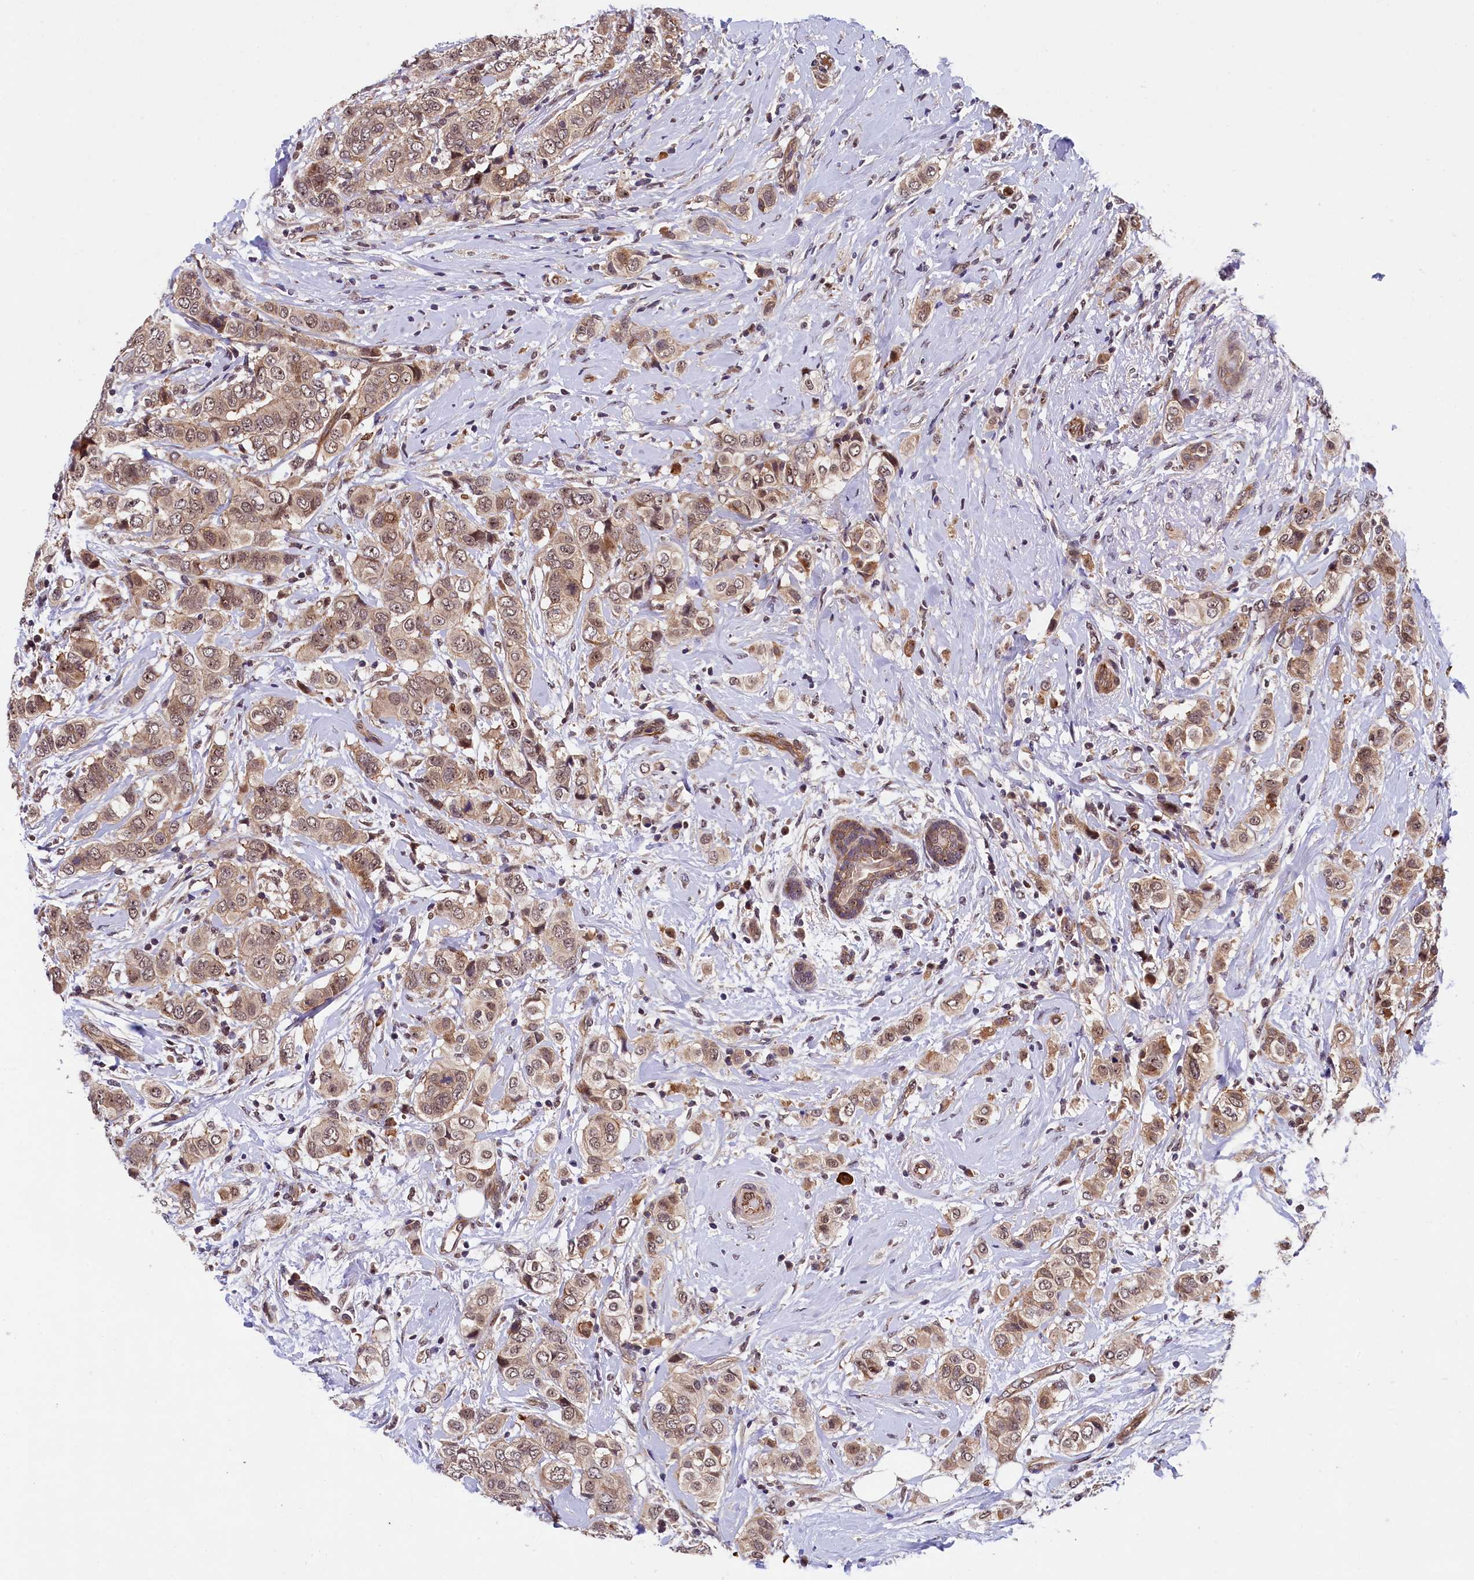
{"staining": {"intensity": "moderate", "quantity": ">75%", "location": "cytoplasmic/membranous,nuclear"}, "tissue": "breast cancer", "cell_type": "Tumor cells", "image_type": "cancer", "snomed": [{"axis": "morphology", "description": "Lobular carcinoma"}, {"axis": "topography", "description": "Breast"}], "caption": "Breast cancer (lobular carcinoma) stained with a protein marker exhibits moderate staining in tumor cells.", "gene": "ARL14EP", "patient": {"sex": "female", "age": 51}}